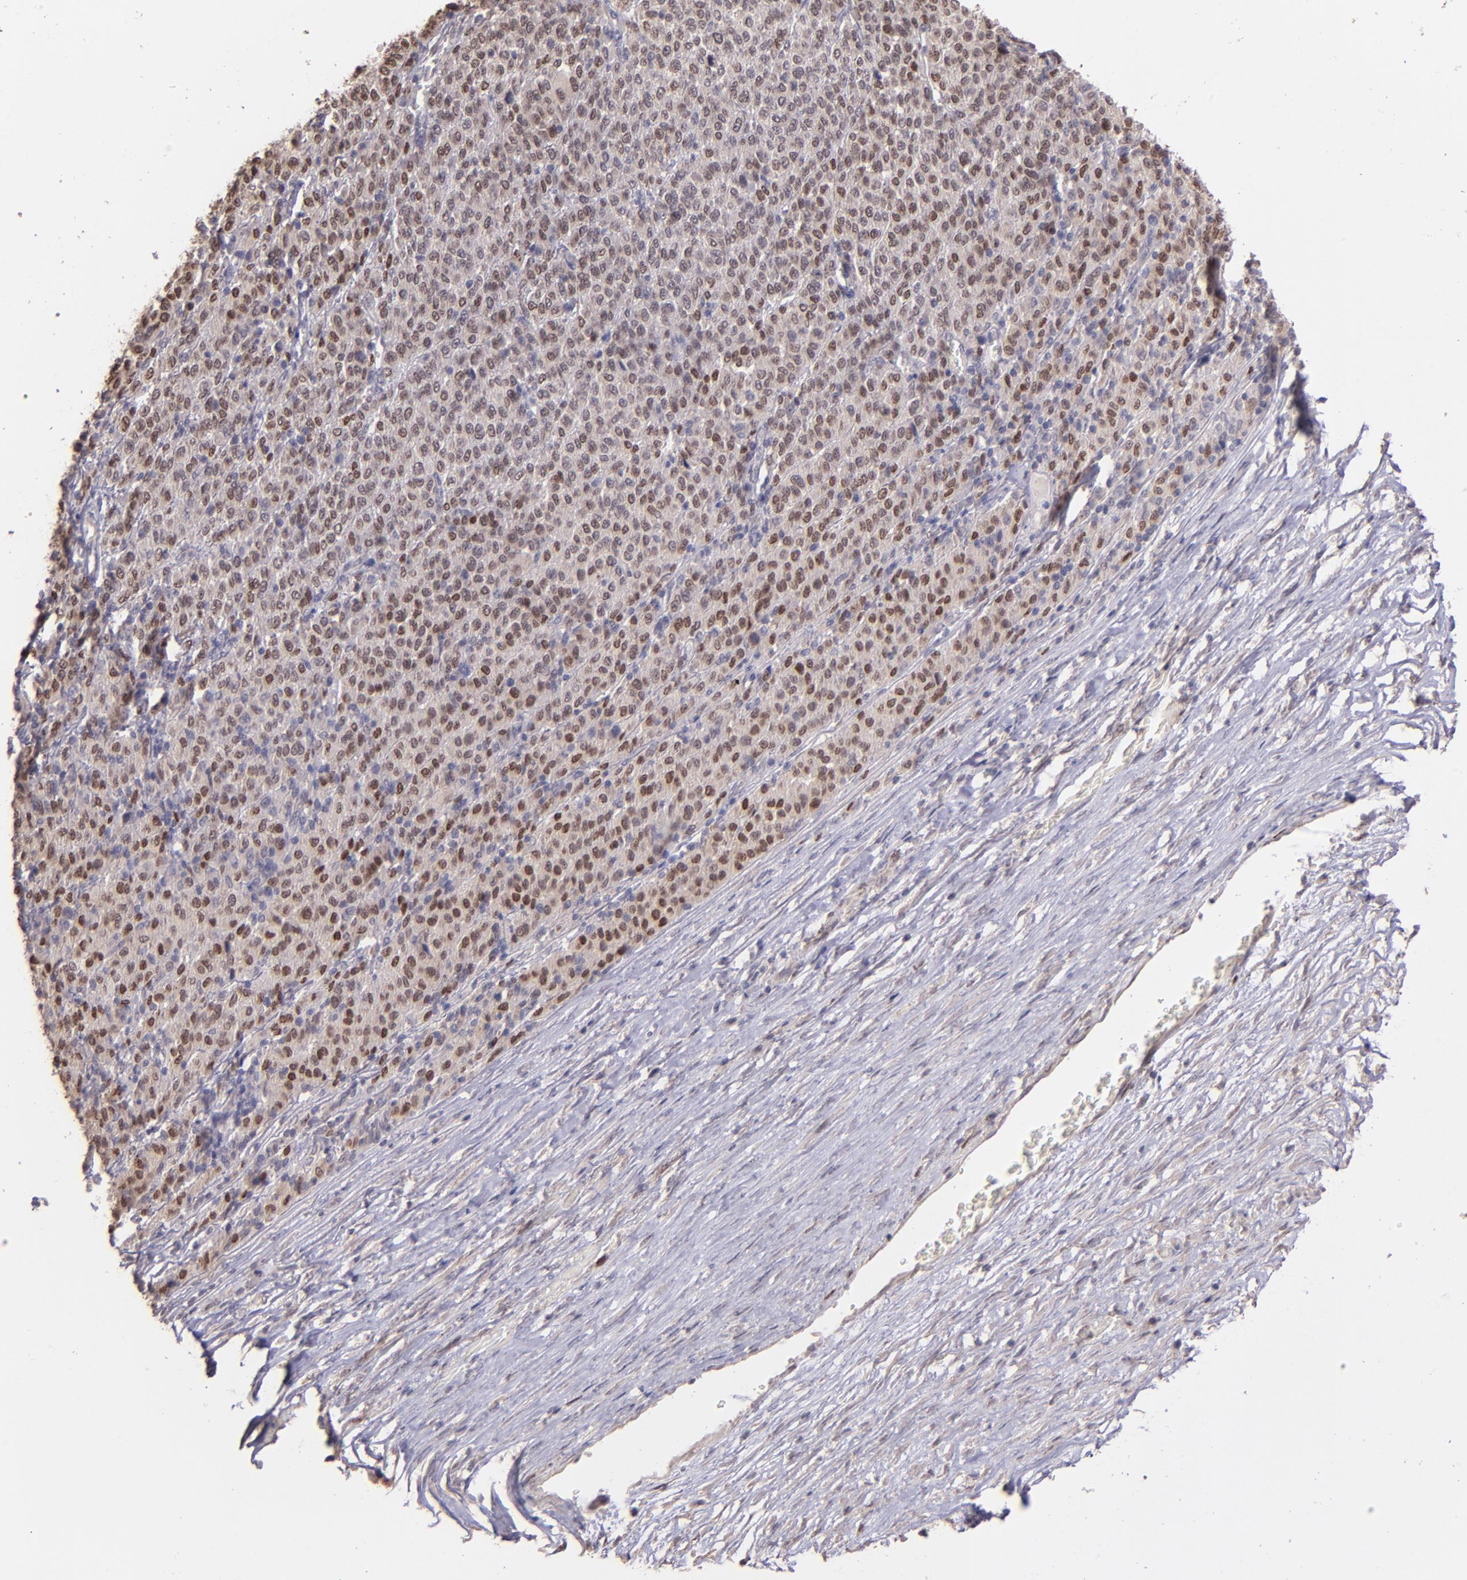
{"staining": {"intensity": "moderate", "quantity": ">75%", "location": "nuclear"}, "tissue": "melanoma", "cell_type": "Tumor cells", "image_type": "cancer", "snomed": [{"axis": "morphology", "description": "Malignant melanoma, Metastatic site"}, {"axis": "topography", "description": "Pancreas"}], "caption": "Immunohistochemistry (IHC) histopathology image of neoplastic tissue: malignant melanoma (metastatic site) stained using immunohistochemistry (IHC) demonstrates medium levels of moderate protein expression localized specifically in the nuclear of tumor cells, appearing as a nuclear brown color.", "gene": "NUP62CL", "patient": {"sex": "female", "age": 30}}